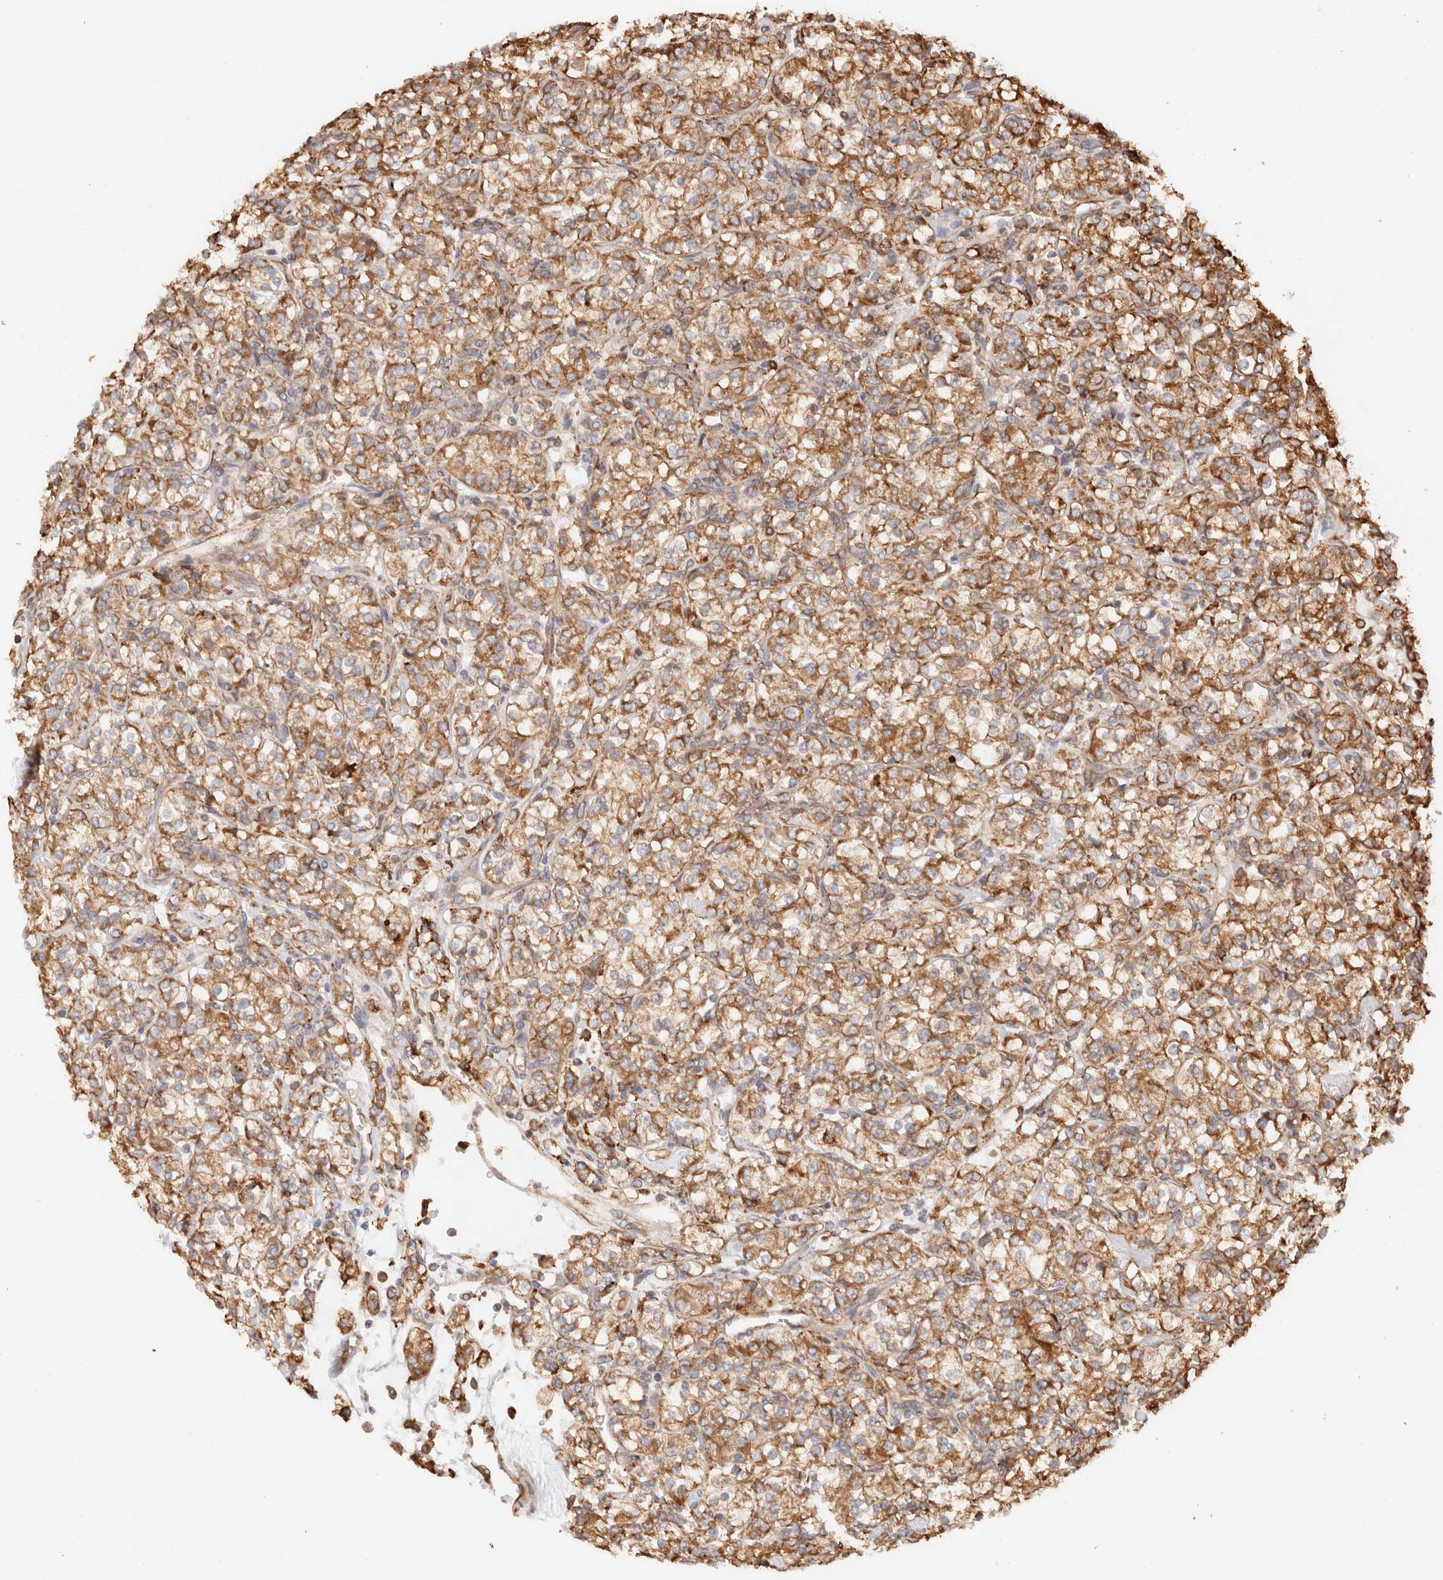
{"staining": {"intensity": "moderate", "quantity": ">75%", "location": "cytoplasmic/membranous"}, "tissue": "renal cancer", "cell_type": "Tumor cells", "image_type": "cancer", "snomed": [{"axis": "morphology", "description": "Adenocarcinoma, NOS"}, {"axis": "topography", "description": "Kidney"}], "caption": "Immunohistochemistry histopathology image of neoplastic tissue: human renal cancer (adenocarcinoma) stained using immunohistochemistry reveals medium levels of moderate protein expression localized specifically in the cytoplasmic/membranous of tumor cells, appearing as a cytoplasmic/membranous brown color.", "gene": "FER", "patient": {"sex": "male", "age": 77}}